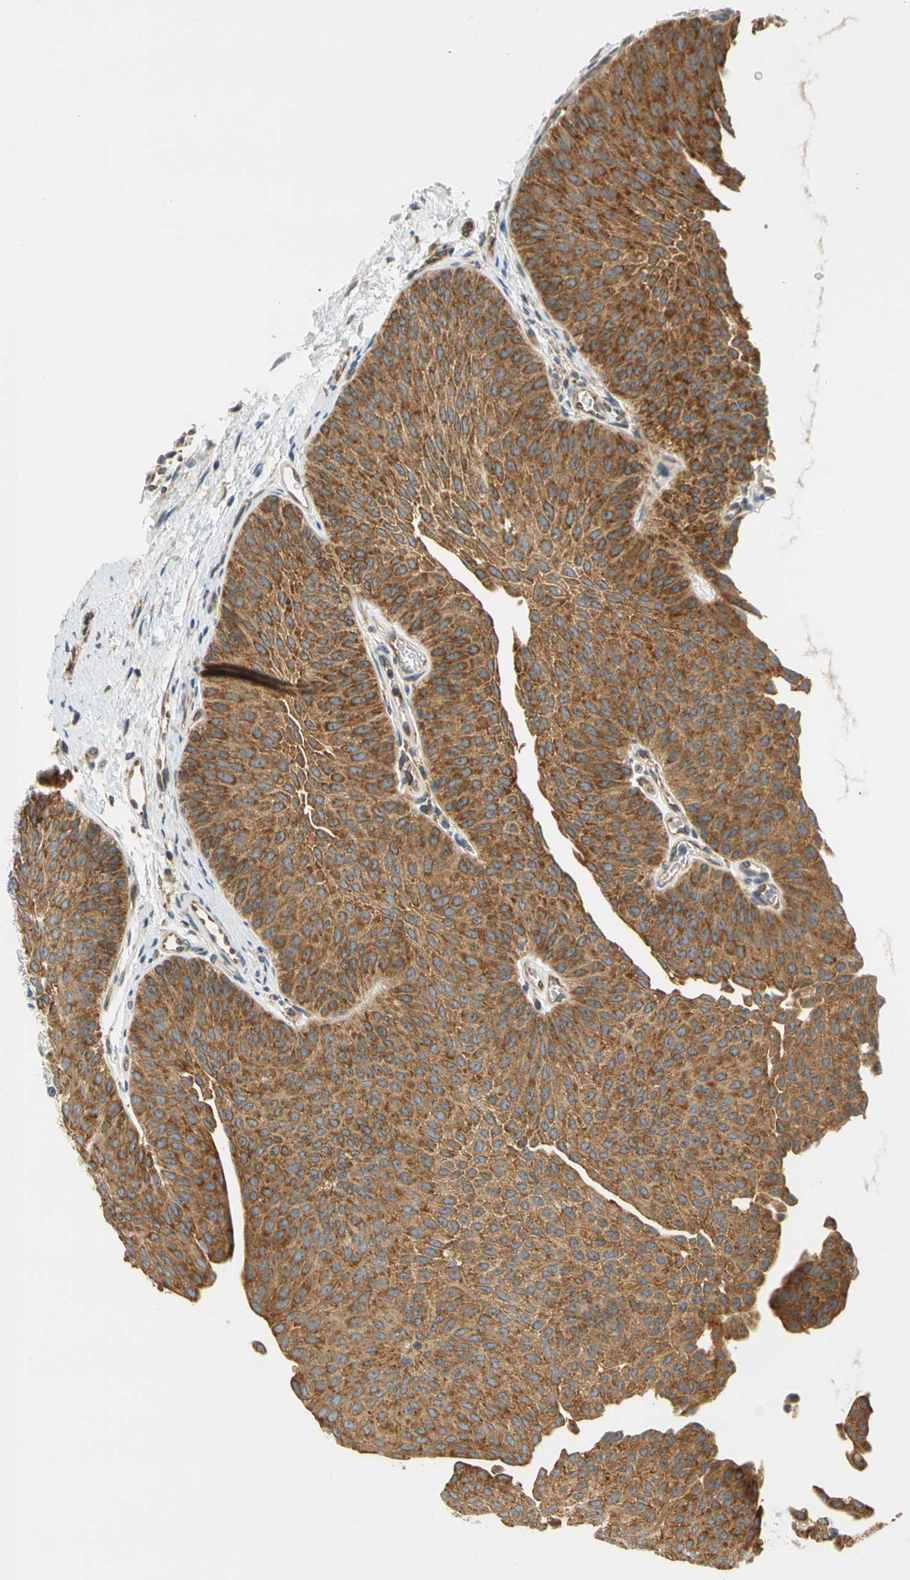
{"staining": {"intensity": "strong", "quantity": ">75%", "location": "cytoplasmic/membranous"}, "tissue": "urothelial cancer", "cell_type": "Tumor cells", "image_type": "cancer", "snomed": [{"axis": "morphology", "description": "Urothelial carcinoma, Low grade"}, {"axis": "topography", "description": "Urinary bladder"}], "caption": "High-magnification brightfield microscopy of urothelial carcinoma (low-grade) stained with DAB (brown) and counterstained with hematoxylin (blue). tumor cells exhibit strong cytoplasmic/membranous positivity is identified in approximately>75% of cells.", "gene": "LRRC47", "patient": {"sex": "female", "age": 60}}